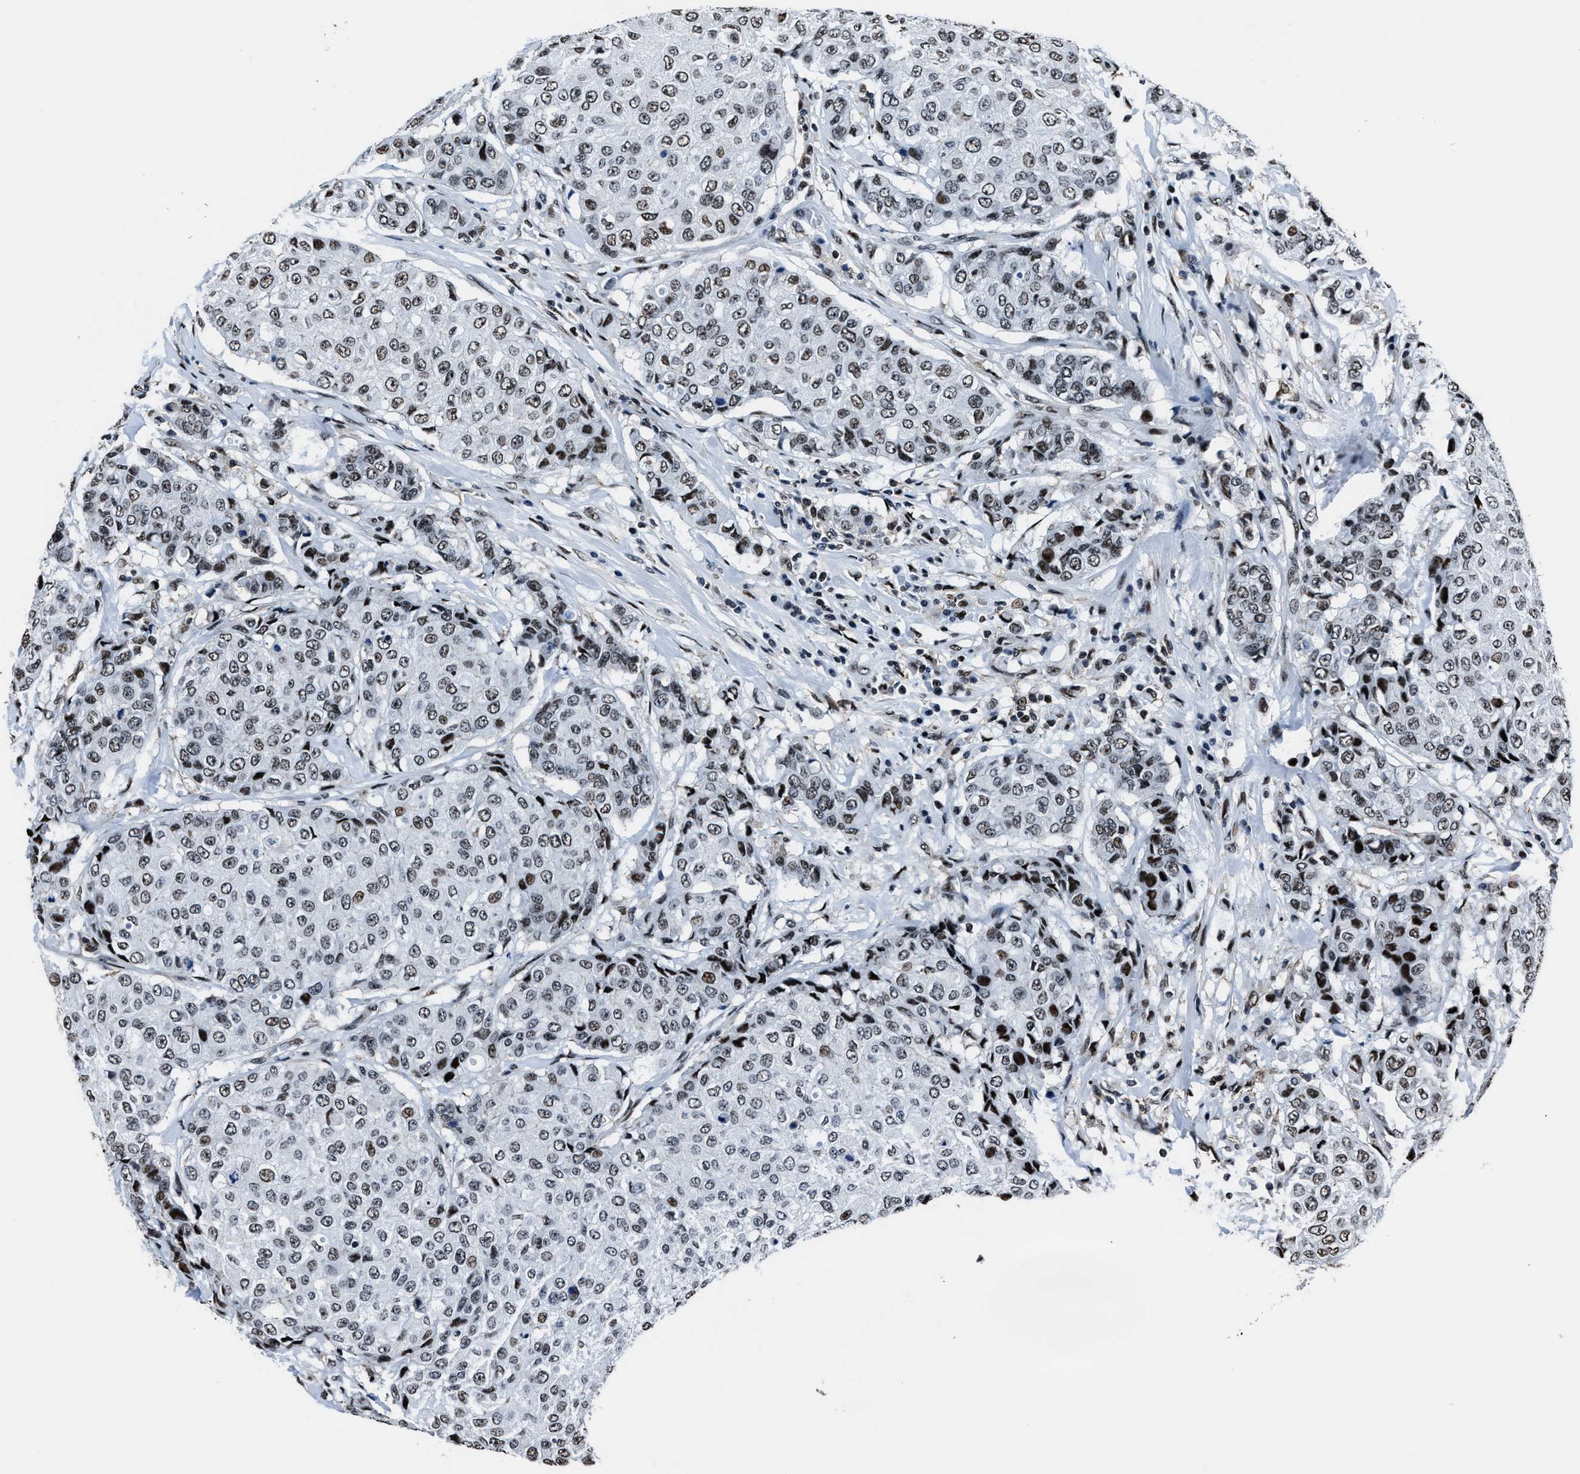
{"staining": {"intensity": "weak", "quantity": ">75%", "location": "nuclear"}, "tissue": "breast cancer", "cell_type": "Tumor cells", "image_type": "cancer", "snomed": [{"axis": "morphology", "description": "Duct carcinoma"}, {"axis": "topography", "description": "Breast"}], "caption": "Breast cancer (intraductal carcinoma) tissue demonstrates weak nuclear positivity in approximately >75% of tumor cells, visualized by immunohistochemistry. The staining was performed using DAB to visualize the protein expression in brown, while the nuclei were stained in blue with hematoxylin (Magnification: 20x).", "gene": "PPIE", "patient": {"sex": "female", "age": 27}}